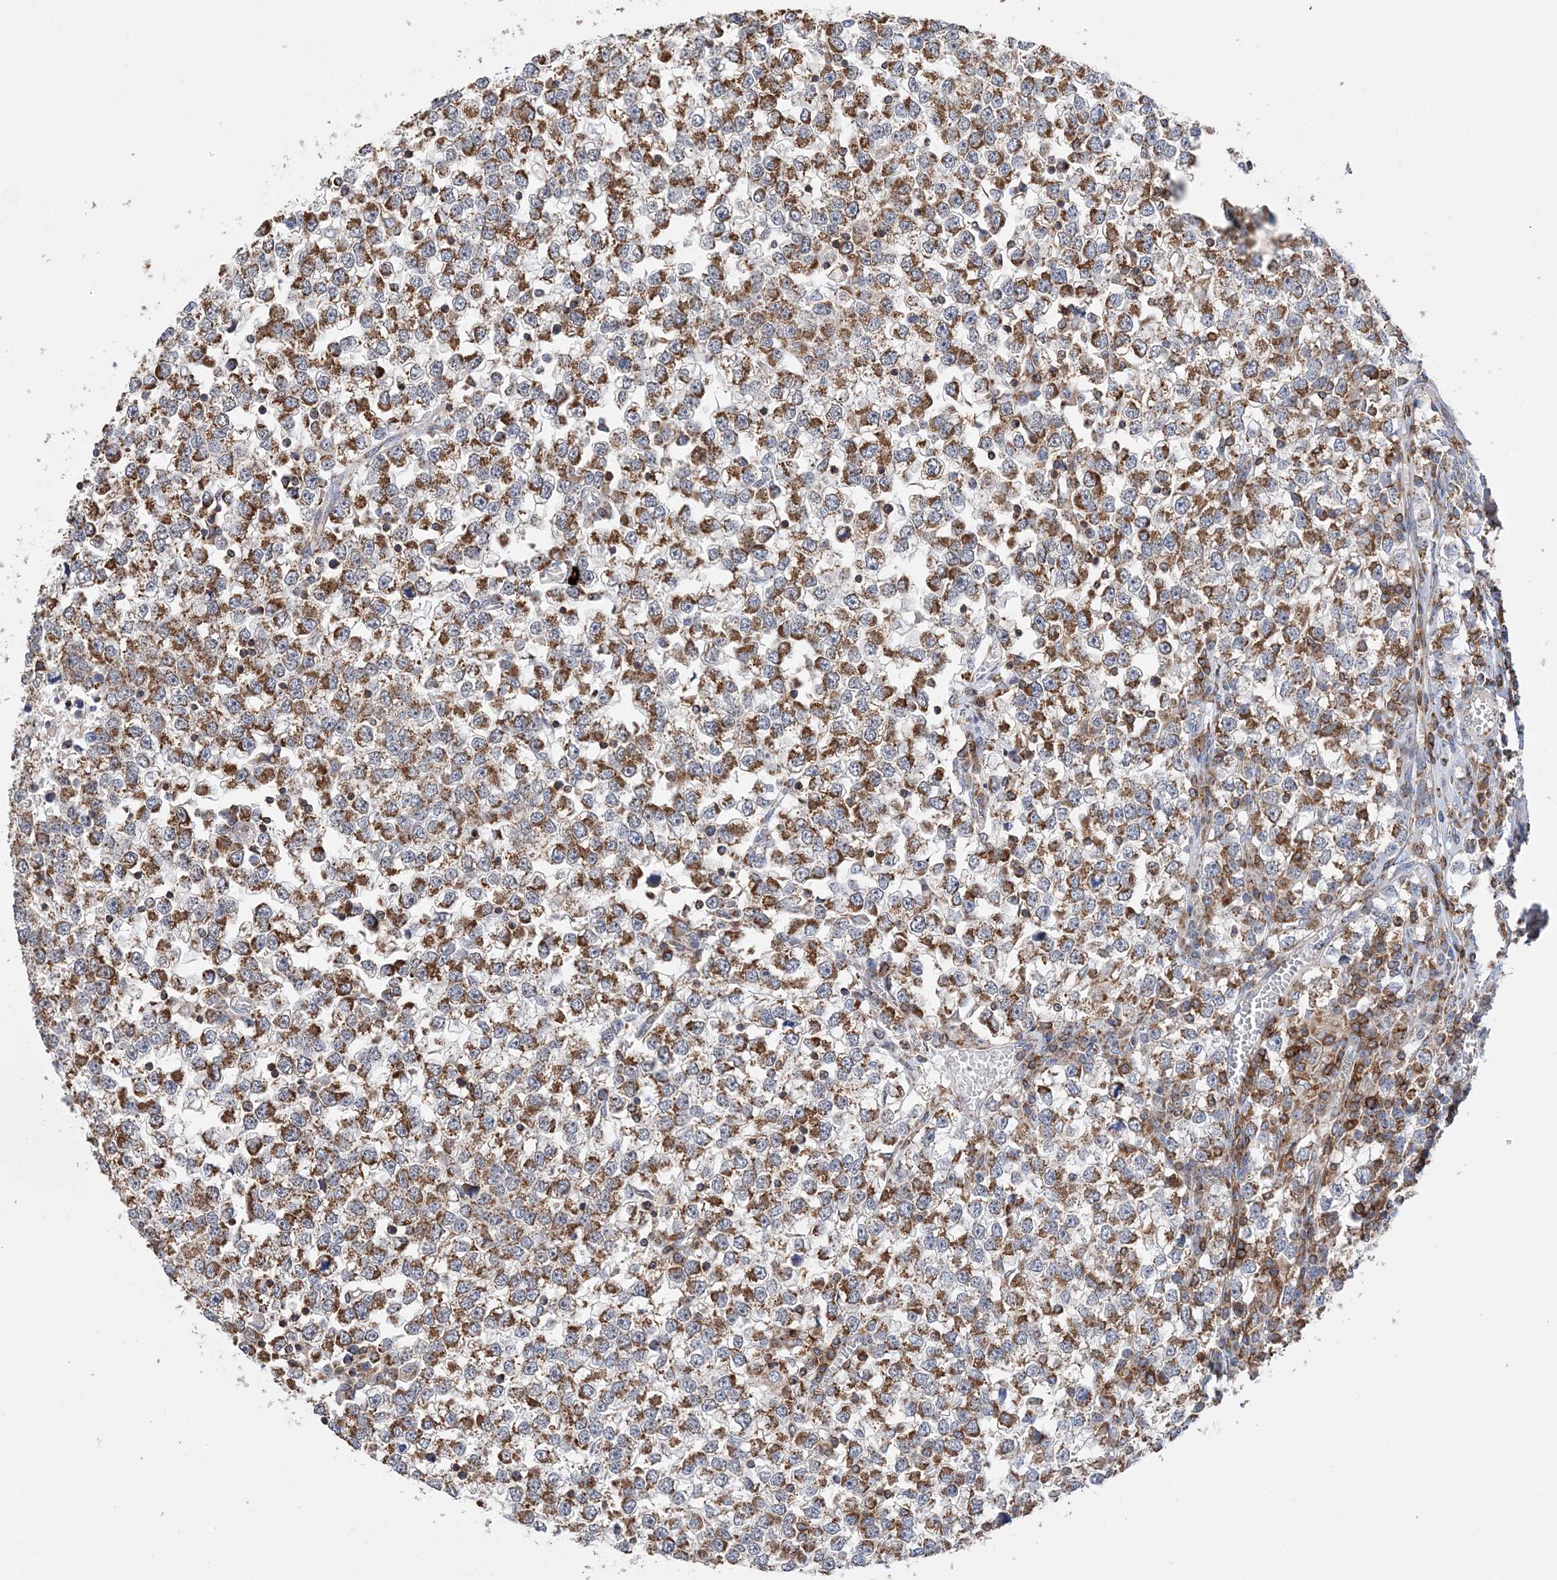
{"staining": {"intensity": "moderate", "quantity": ">75%", "location": "cytoplasmic/membranous"}, "tissue": "testis cancer", "cell_type": "Tumor cells", "image_type": "cancer", "snomed": [{"axis": "morphology", "description": "Seminoma, NOS"}, {"axis": "topography", "description": "Testis"}], "caption": "Moderate cytoplasmic/membranous staining for a protein is identified in about >75% of tumor cells of testis cancer using immunohistochemistry (IHC).", "gene": "TTC32", "patient": {"sex": "male", "age": 65}}